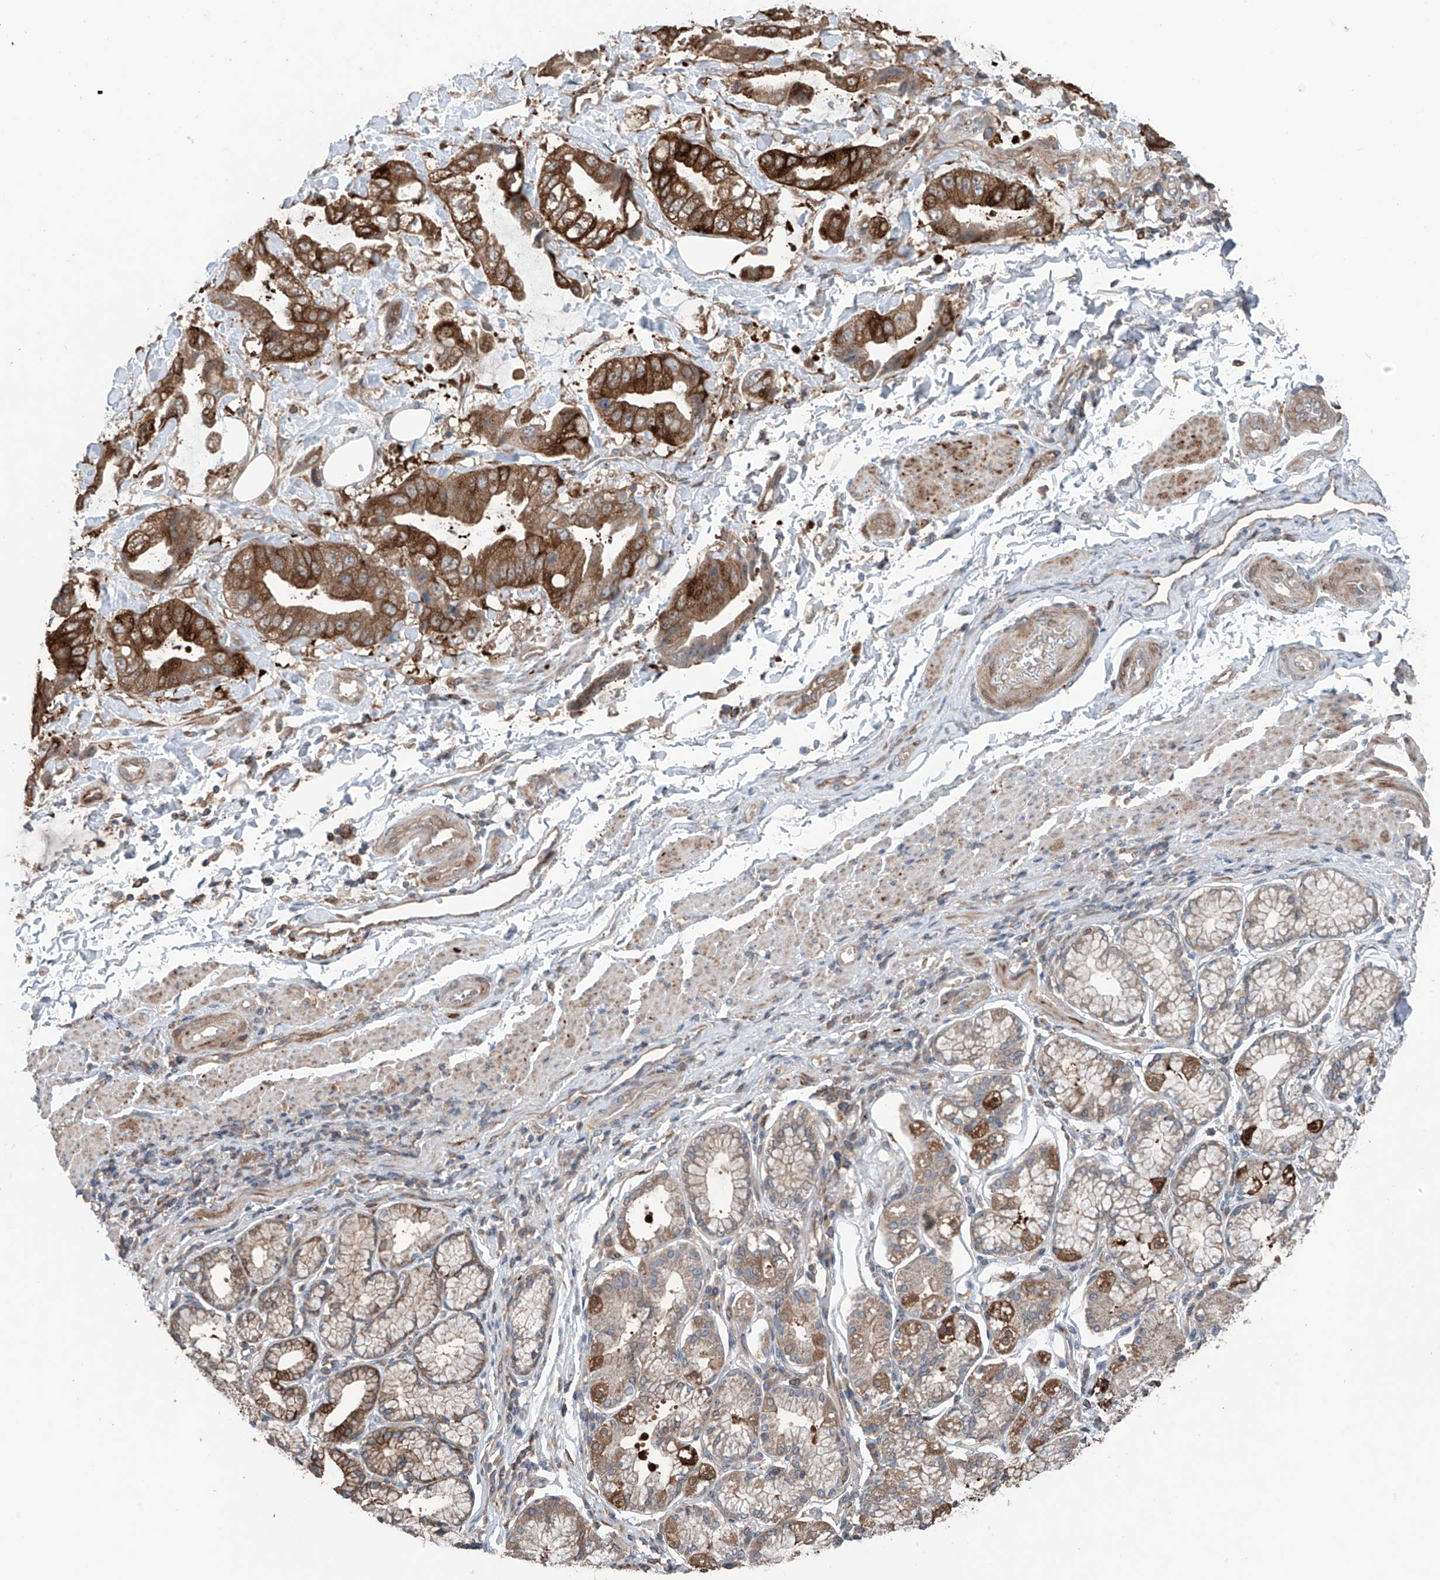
{"staining": {"intensity": "strong", "quantity": ">75%", "location": "cytoplasmic/membranous"}, "tissue": "stomach cancer", "cell_type": "Tumor cells", "image_type": "cancer", "snomed": [{"axis": "morphology", "description": "Adenocarcinoma, NOS"}, {"axis": "topography", "description": "Stomach"}], "caption": "Tumor cells display strong cytoplasmic/membranous expression in approximately >75% of cells in stomach cancer.", "gene": "SAMD3", "patient": {"sex": "male", "age": 62}}